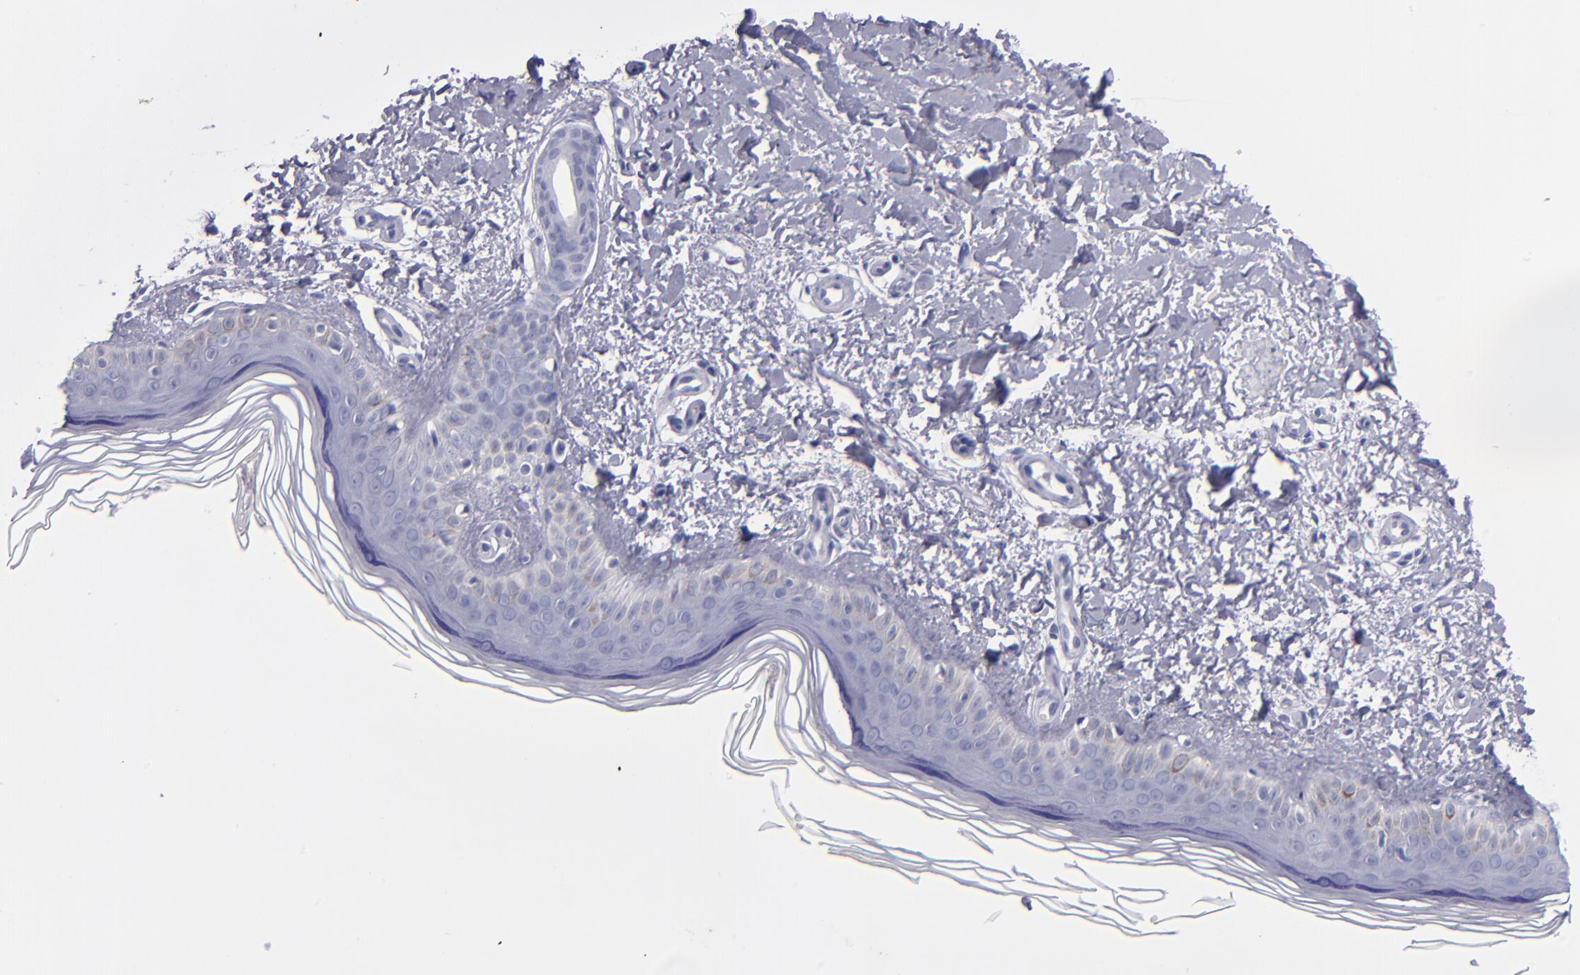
{"staining": {"intensity": "negative", "quantity": "none", "location": "none"}, "tissue": "skin", "cell_type": "Fibroblasts", "image_type": "normal", "snomed": [{"axis": "morphology", "description": "Normal tissue, NOS"}, {"axis": "topography", "description": "Skin"}], "caption": "A photomicrograph of skin stained for a protein exhibits no brown staining in fibroblasts.", "gene": "HNF1B", "patient": {"sex": "female", "age": 19}}